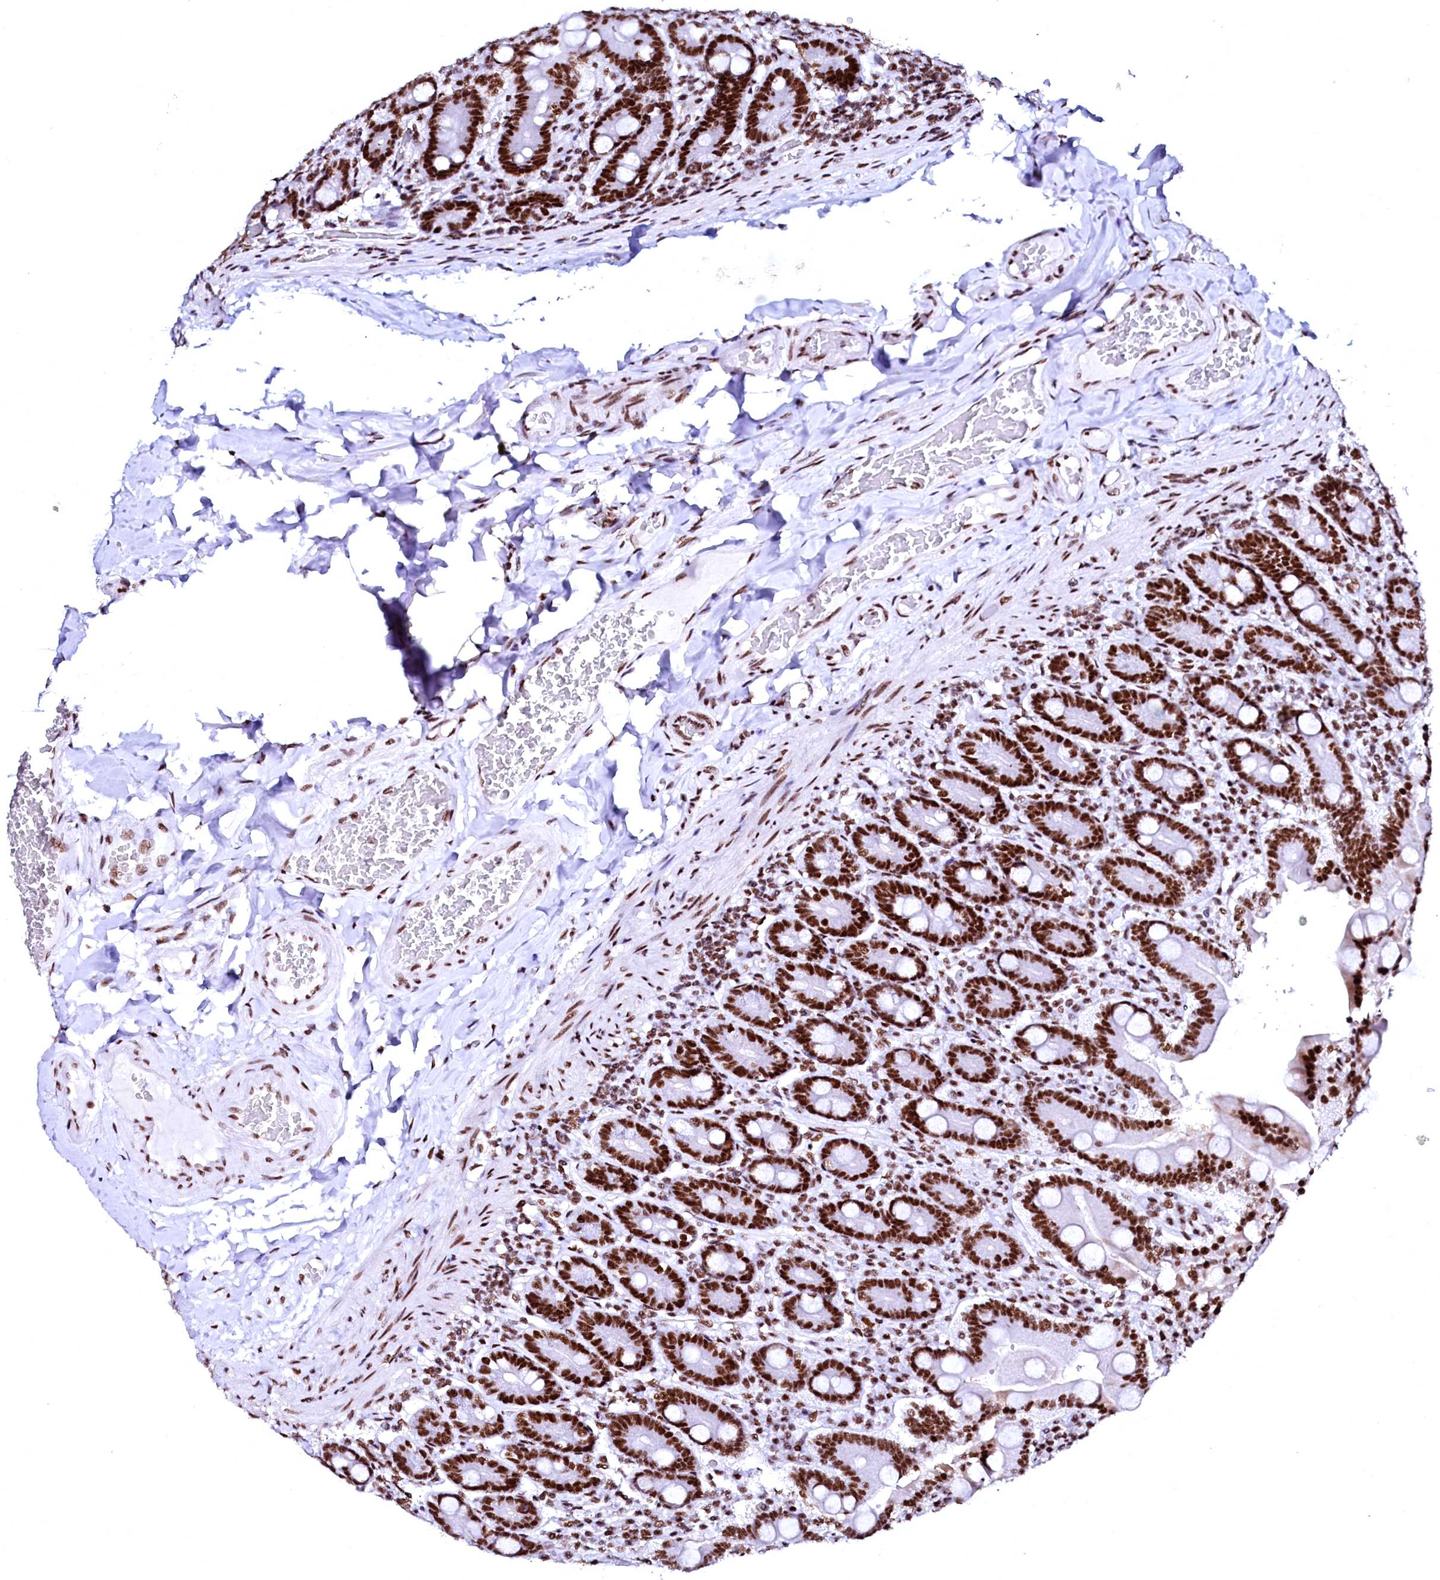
{"staining": {"intensity": "strong", "quantity": ">75%", "location": "nuclear"}, "tissue": "duodenum", "cell_type": "Glandular cells", "image_type": "normal", "snomed": [{"axis": "morphology", "description": "Normal tissue, NOS"}, {"axis": "topography", "description": "Duodenum"}], "caption": "Immunohistochemical staining of benign duodenum exhibits >75% levels of strong nuclear protein expression in approximately >75% of glandular cells. (Brightfield microscopy of DAB IHC at high magnification).", "gene": "CPSF6", "patient": {"sex": "female", "age": 62}}